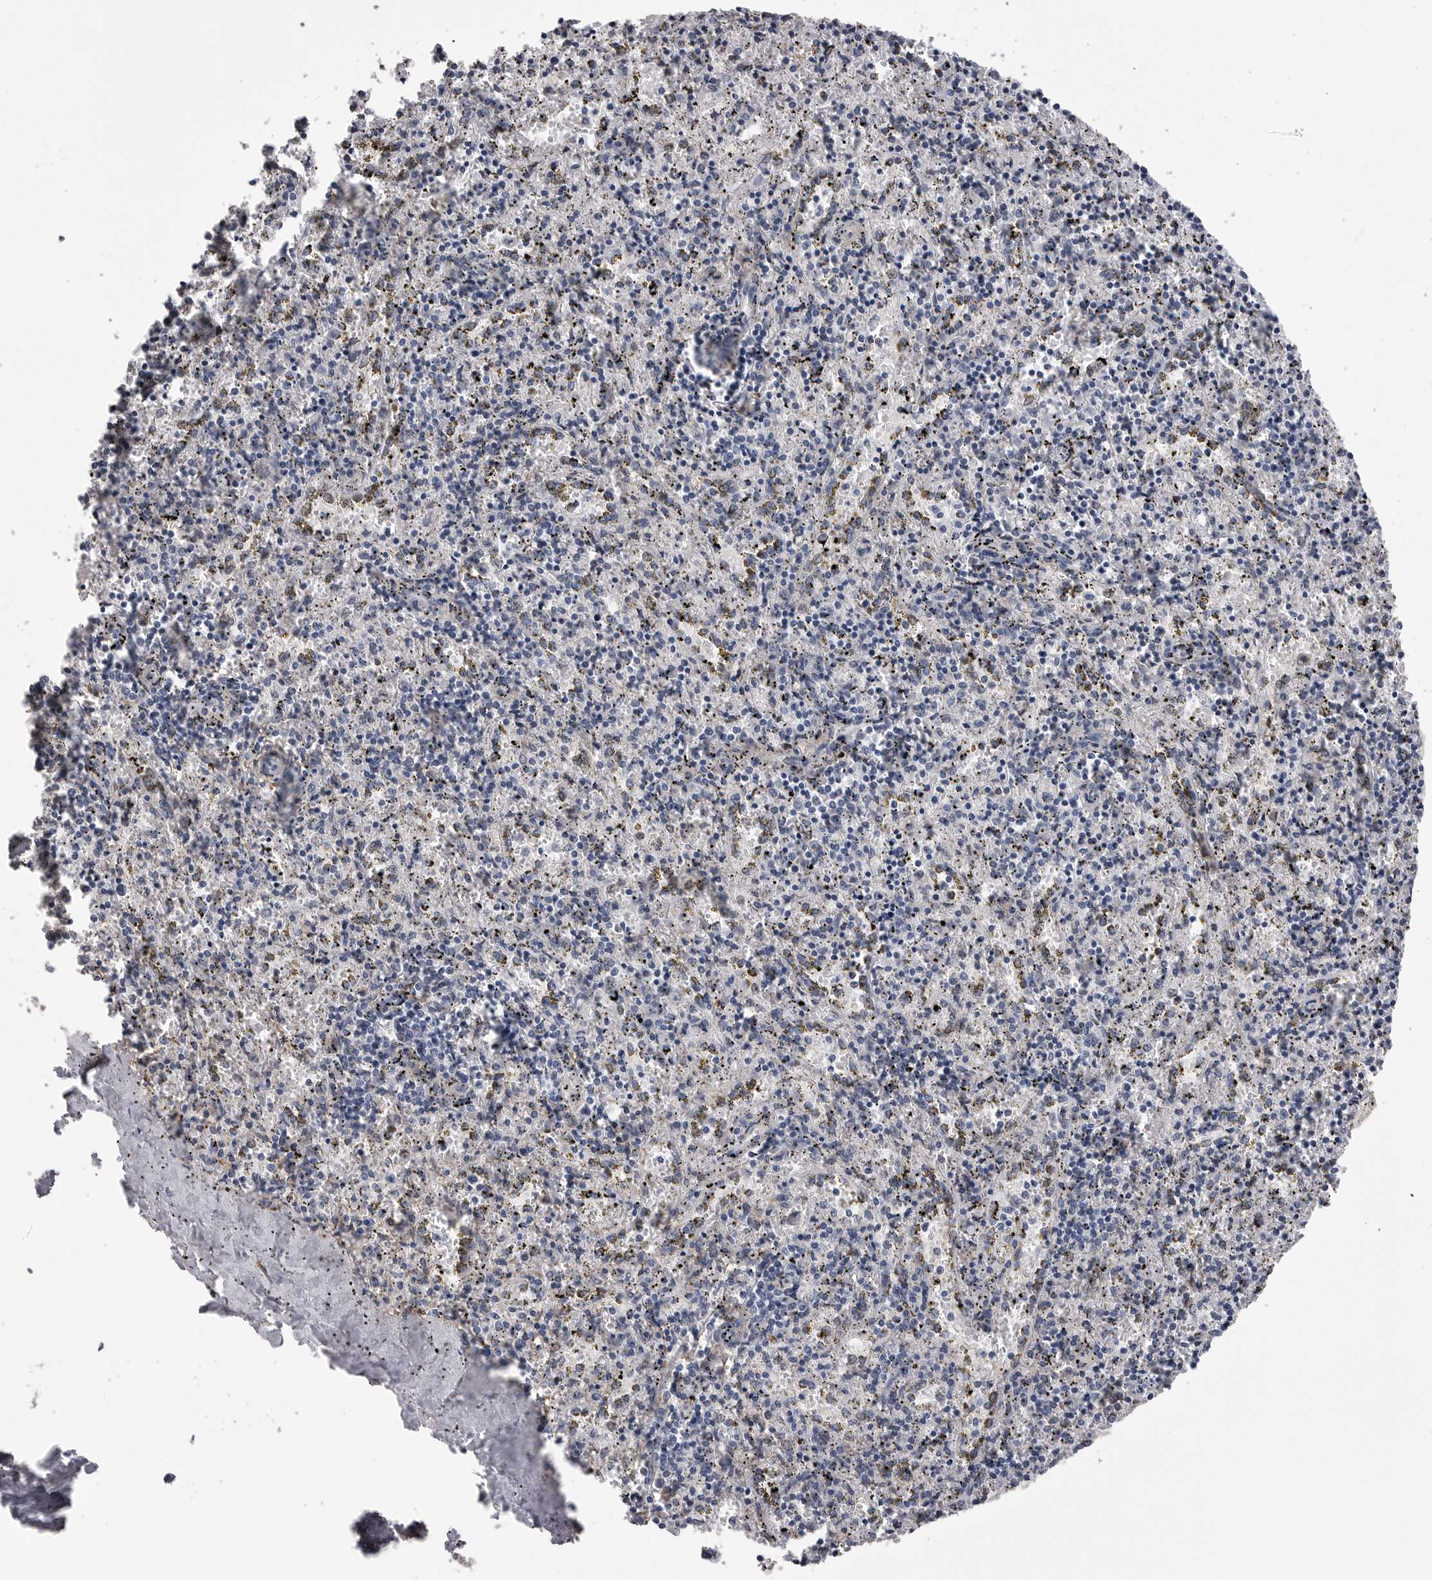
{"staining": {"intensity": "negative", "quantity": "none", "location": "none"}, "tissue": "spleen", "cell_type": "Cells in red pulp", "image_type": "normal", "snomed": [{"axis": "morphology", "description": "Normal tissue, NOS"}, {"axis": "topography", "description": "Spleen"}], "caption": "Spleen stained for a protein using immunohistochemistry (IHC) reveals no expression cells in red pulp.", "gene": "AKAP12", "patient": {"sex": "male", "age": 11}}